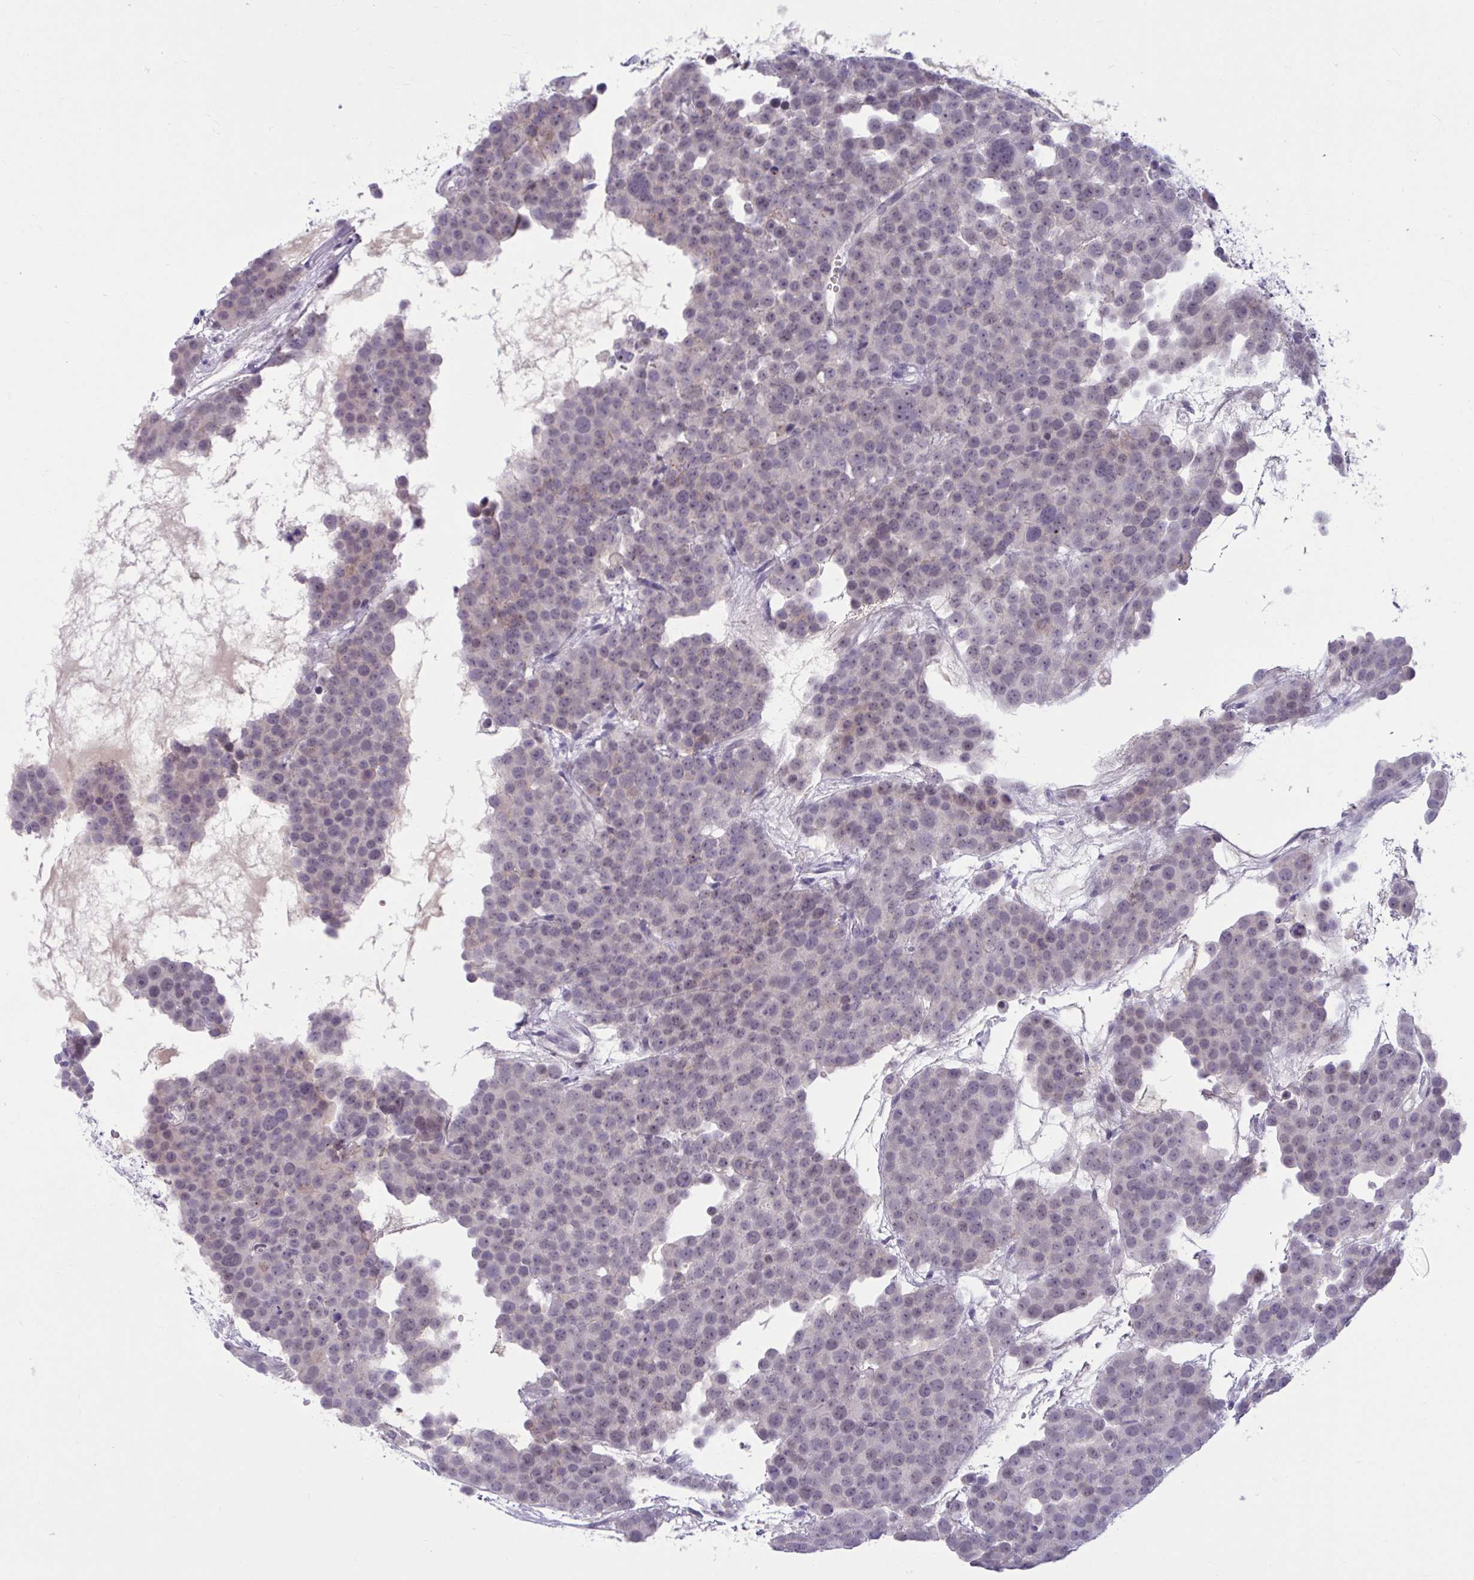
{"staining": {"intensity": "negative", "quantity": "none", "location": "none"}, "tissue": "testis cancer", "cell_type": "Tumor cells", "image_type": "cancer", "snomed": [{"axis": "morphology", "description": "Seminoma, NOS"}, {"axis": "topography", "description": "Testis"}], "caption": "IHC of testis cancer (seminoma) displays no expression in tumor cells.", "gene": "CNGB3", "patient": {"sex": "male", "age": 71}}